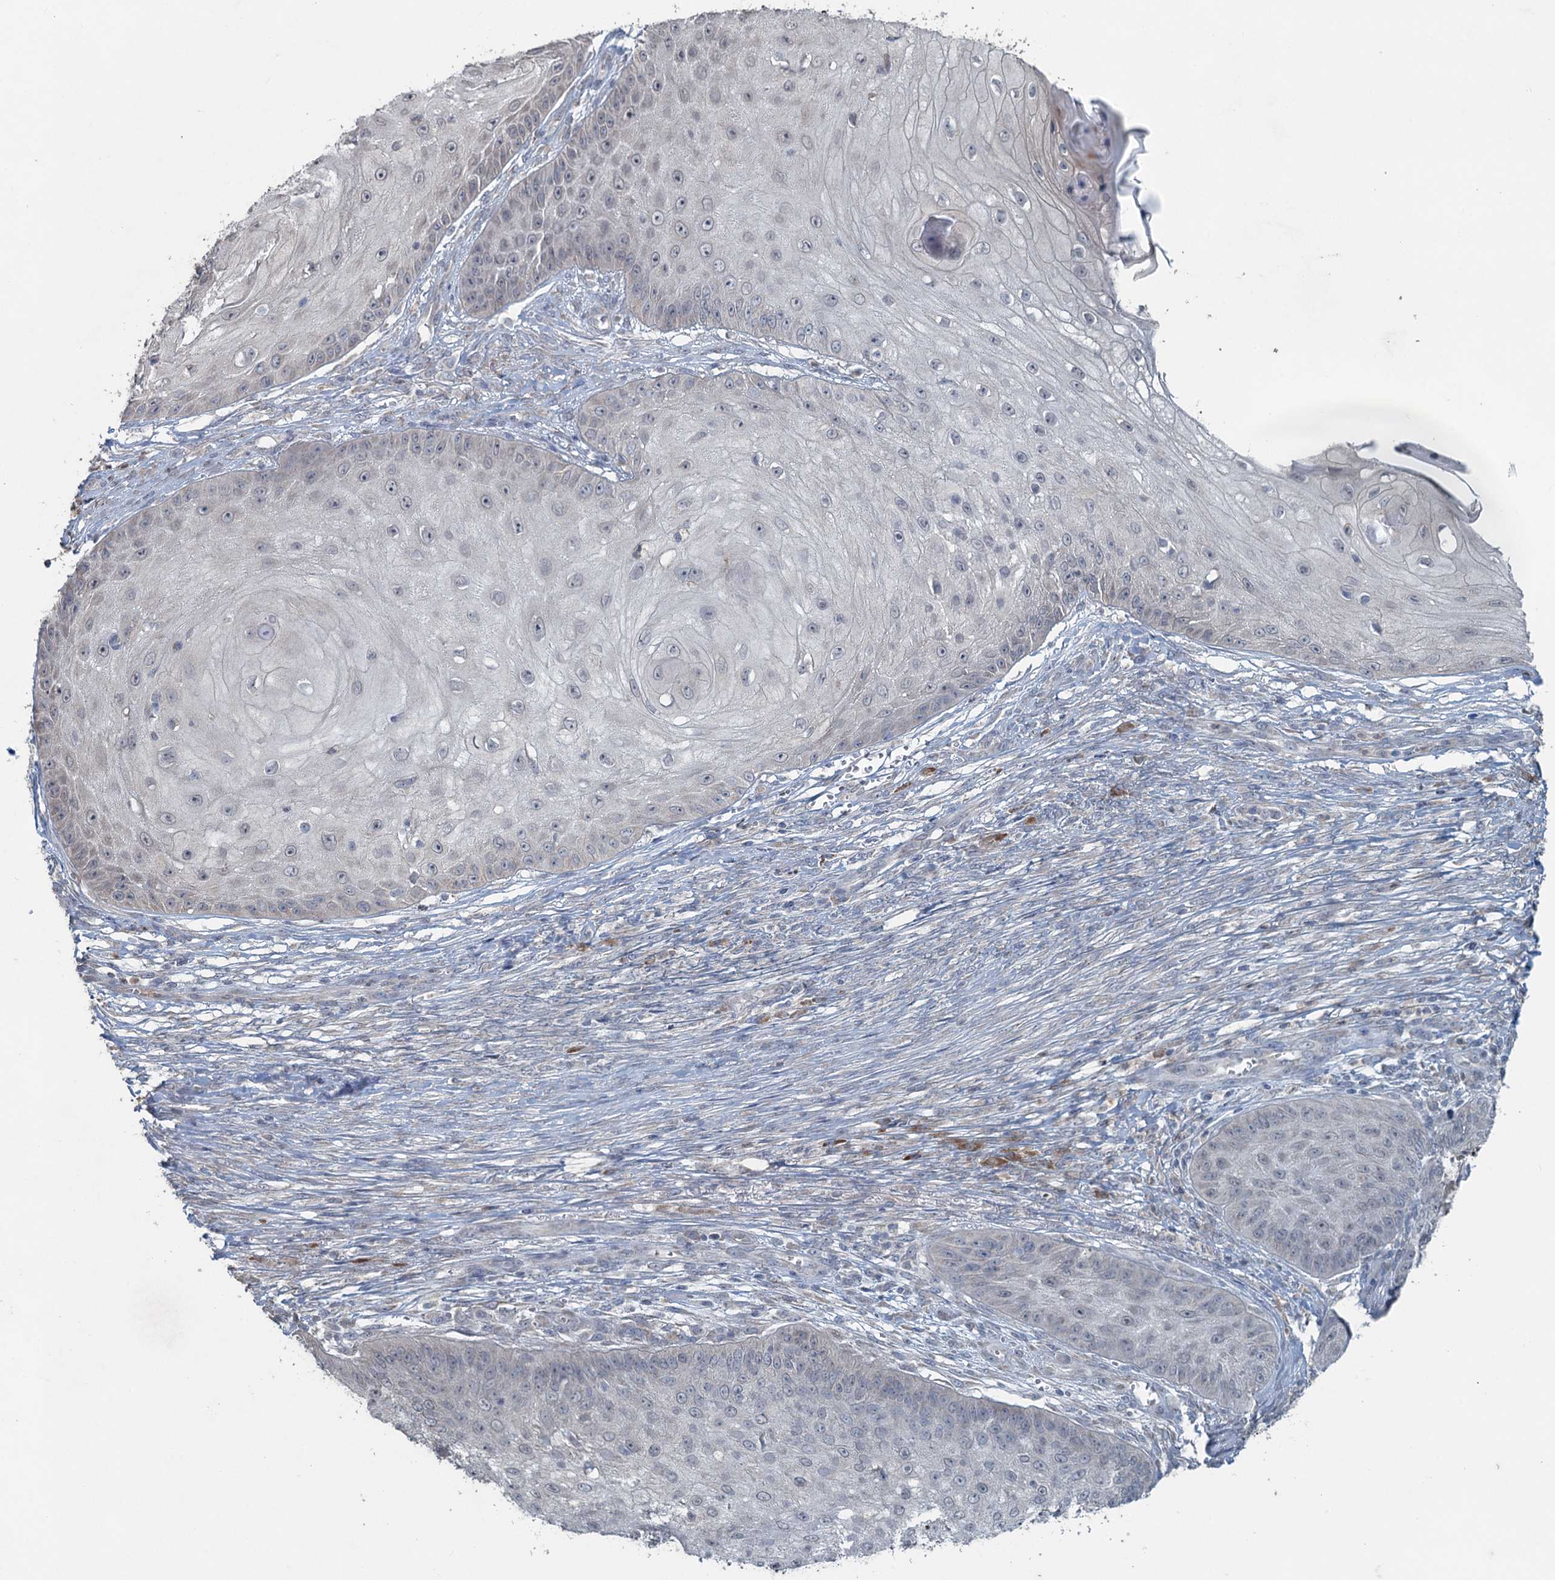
{"staining": {"intensity": "negative", "quantity": "none", "location": "none"}, "tissue": "skin cancer", "cell_type": "Tumor cells", "image_type": "cancer", "snomed": [{"axis": "morphology", "description": "Squamous cell carcinoma, NOS"}, {"axis": "topography", "description": "Skin"}], "caption": "An immunohistochemistry image of skin squamous cell carcinoma is shown. There is no staining in tumor cells of skin squamous cell carcinoma.", "gene": "TEX35", "patient": {"sex": "male", "age": 70}}